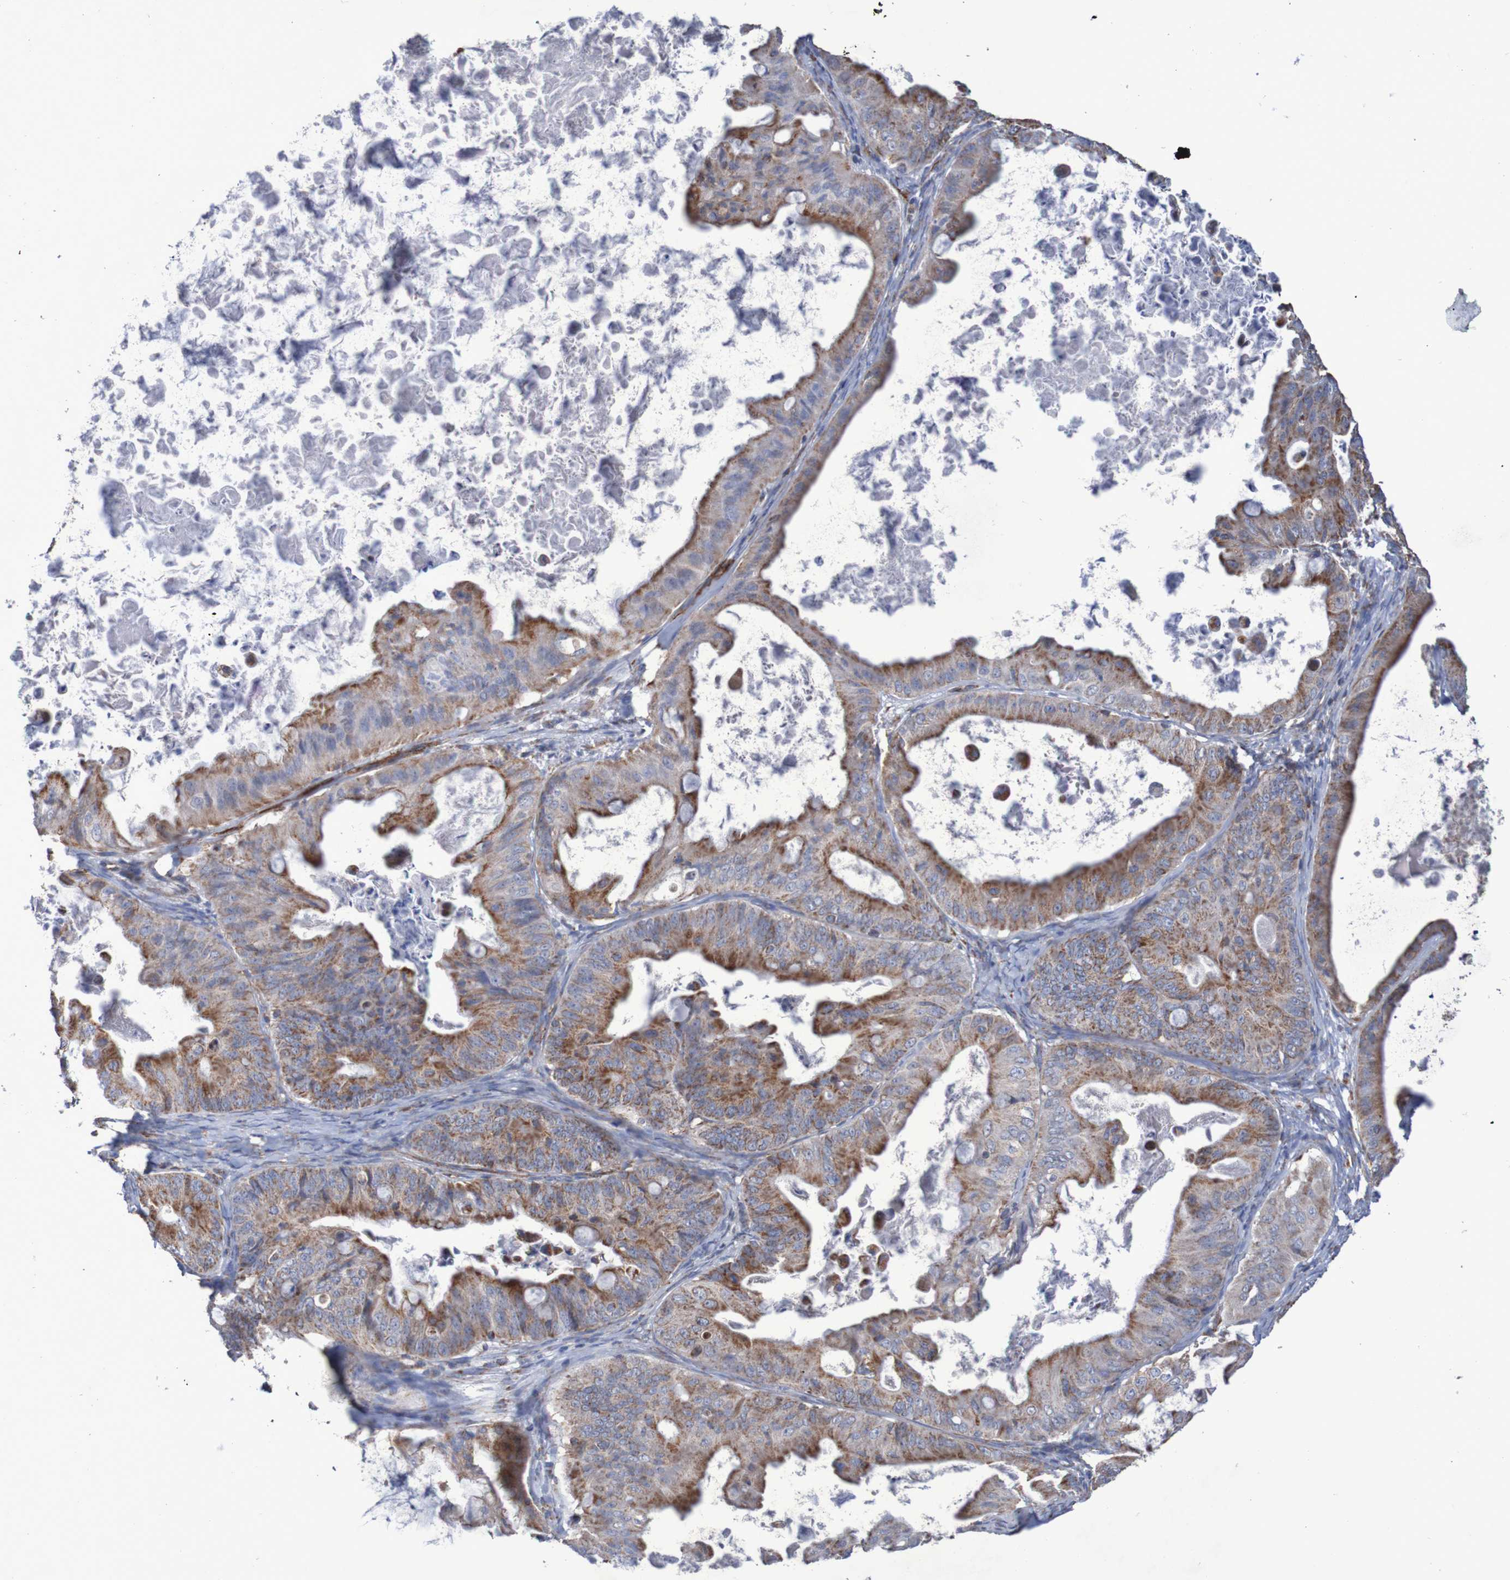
{"staining": {"intensity": "moderate", "quantity": ">75%", "location": "cytoplasmic/membranous"}, "tissue": "ovarian cancer", "cell_type": "Tumor cells", "image_type": "cancer", "snomed": [{"axis": "morphology", "description": "Cystadenocarcinoma, mucinous, NOS"}, {"axis": "topography", "description": "Ovary"}], "caption": "There is medium levels of moderate cytoplasmic/membranous staining in tumor cells of ovarian cancer, as demonstrated by immunohistochemical staining (brown color).", "gene": "MMEL1", "patient": {"sex": "female", "age": 37}}